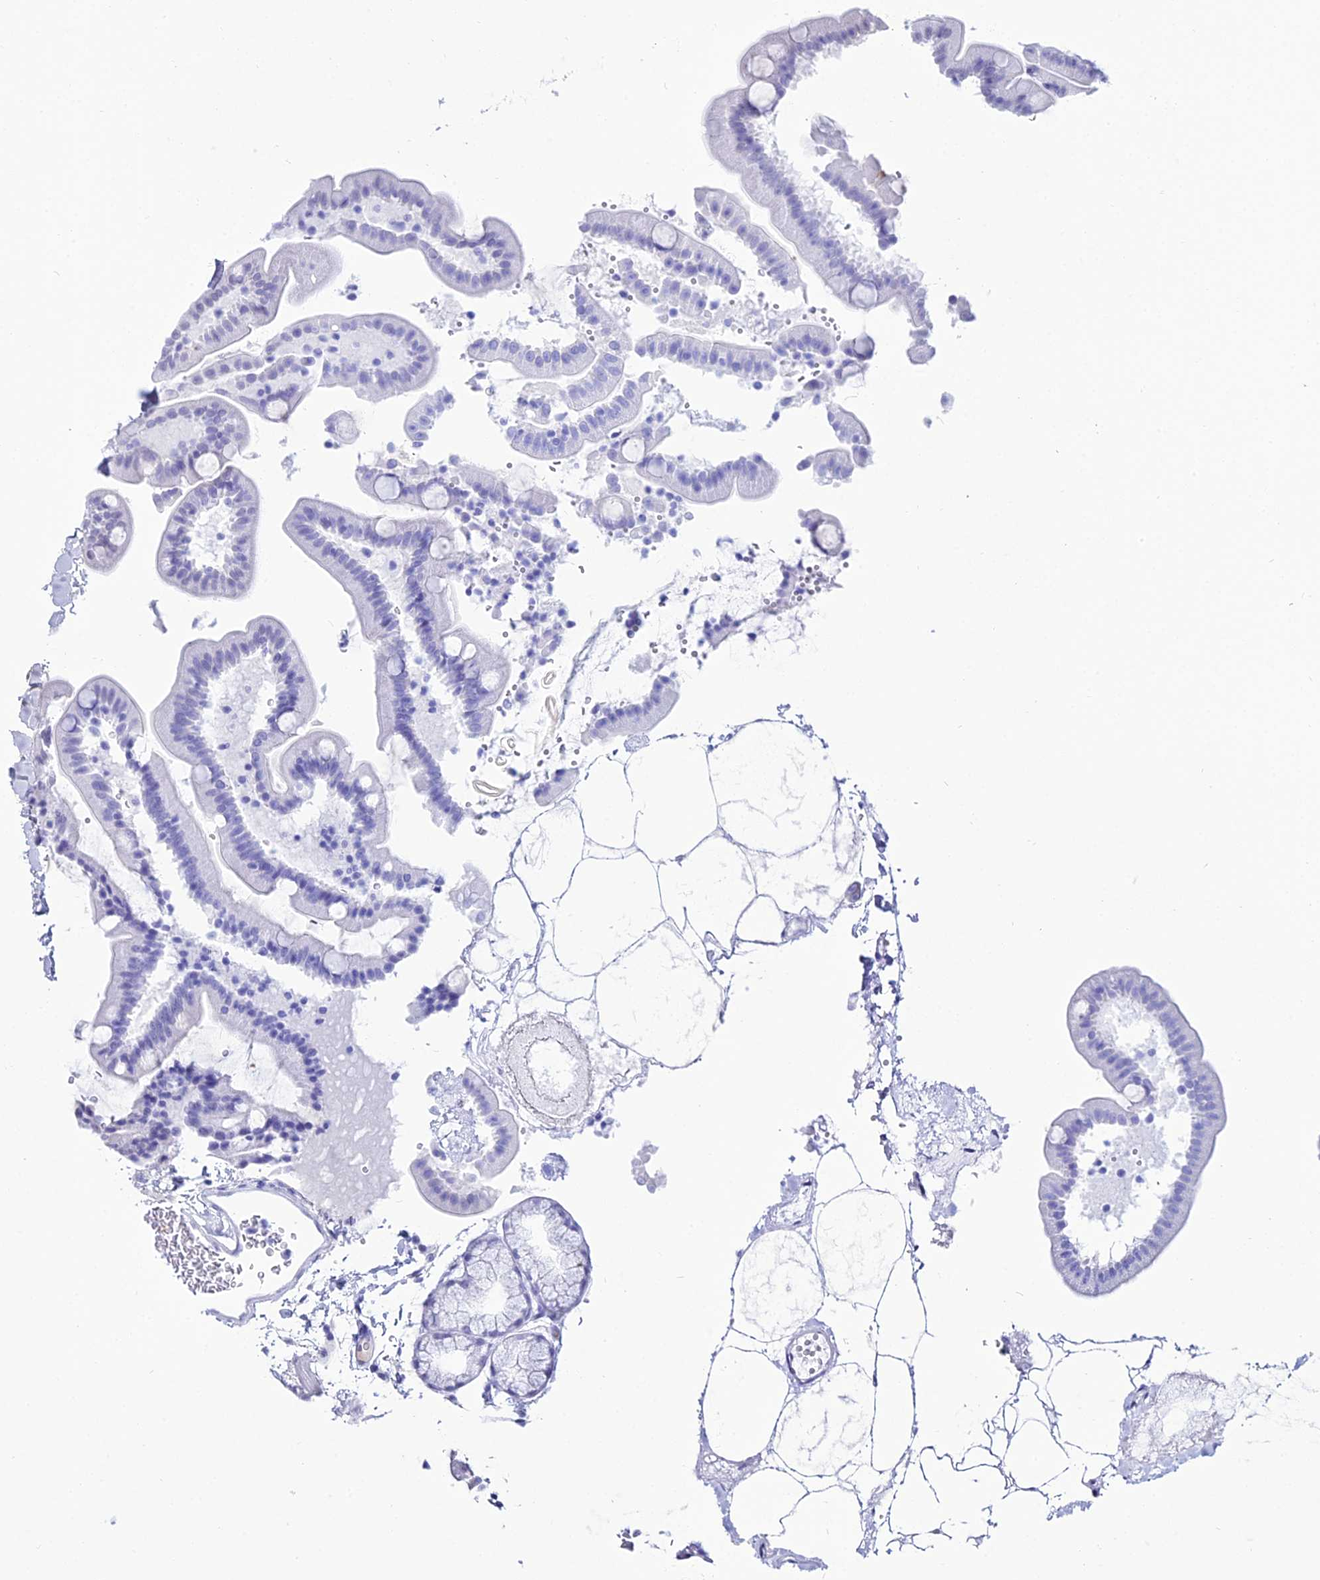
{"staining": {"intensity": "negative", "quantity": "none", "location": "none"}, "tissue": "duodenum", "cell_type": "Glandular cells", "image_type": "normal", "snomed": [{"axis": "morphology", "description": "Normal tissue, NOS"}, {"axis": "topography", "description": "Duodenum"}], "caption": "A high-resolution micrograph shows immunohistochemistry staining of unremarkable duodenum, which displays no significant positivity in glandular cells.", "gene": "RBM12", "patient": {"sex": "male", "age": 54}}